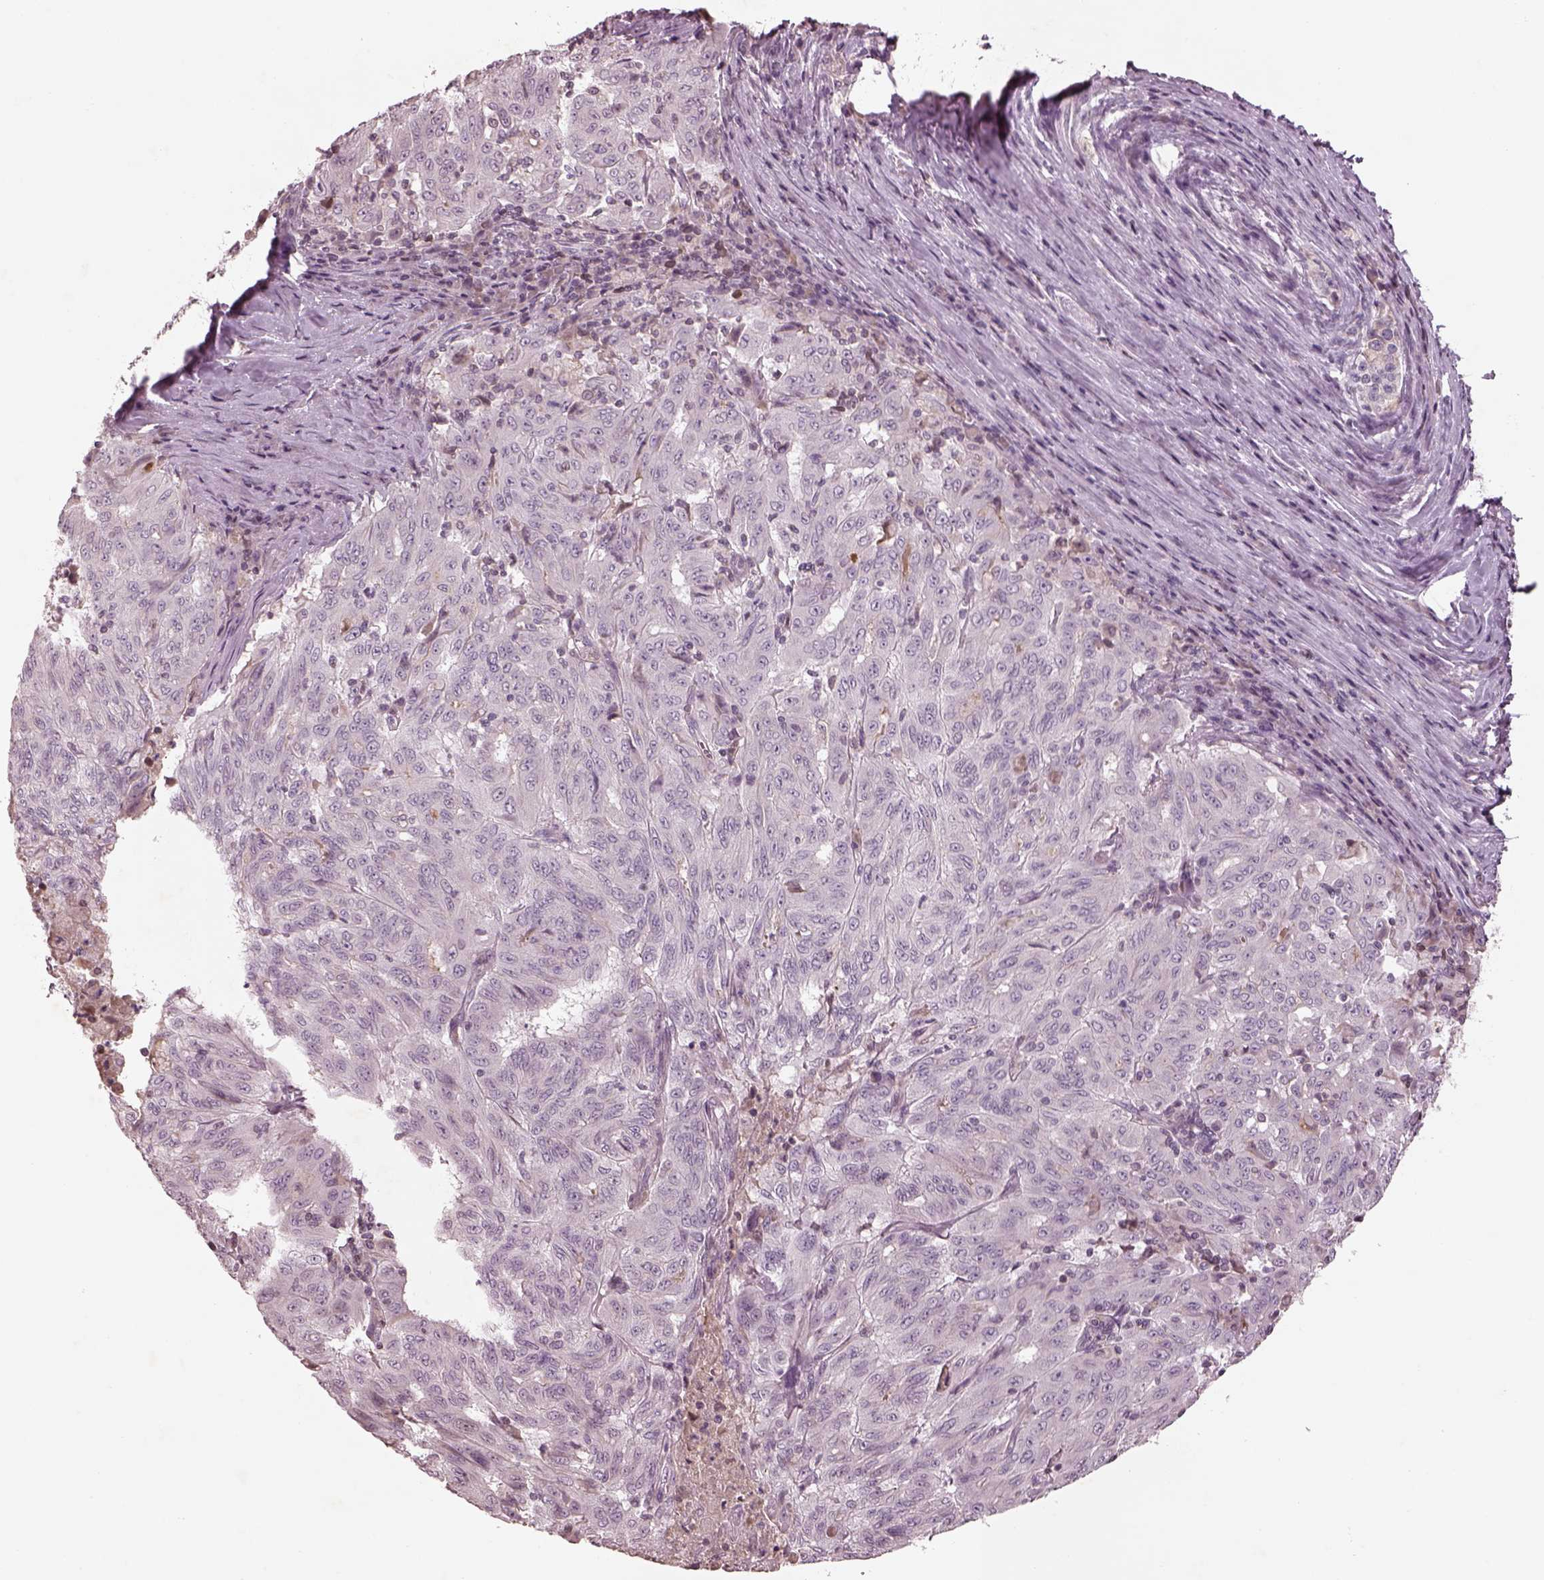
{"staining": {"intensity": "negative", "quantity": "none", "location": "none"}, "tissue": "pancreatic cancer", "cell_type": "Tumor cells", "image_type": "cancer", "snomed": [{"axis": "morphology", "description": "Adenocarcinoma, NOS"}, {"axis": "topography", "description": "Pancreas"}], "caption": "This photomicrograph is of pancreatic cancer stained with IHC to label a protein in brown with the nuclei are counter-stained blue. There is no expression in tumor cells. (DAB IHC, high magnification).", "gene": "TLX3", "patient": {"sex": "male", "age": 63}}